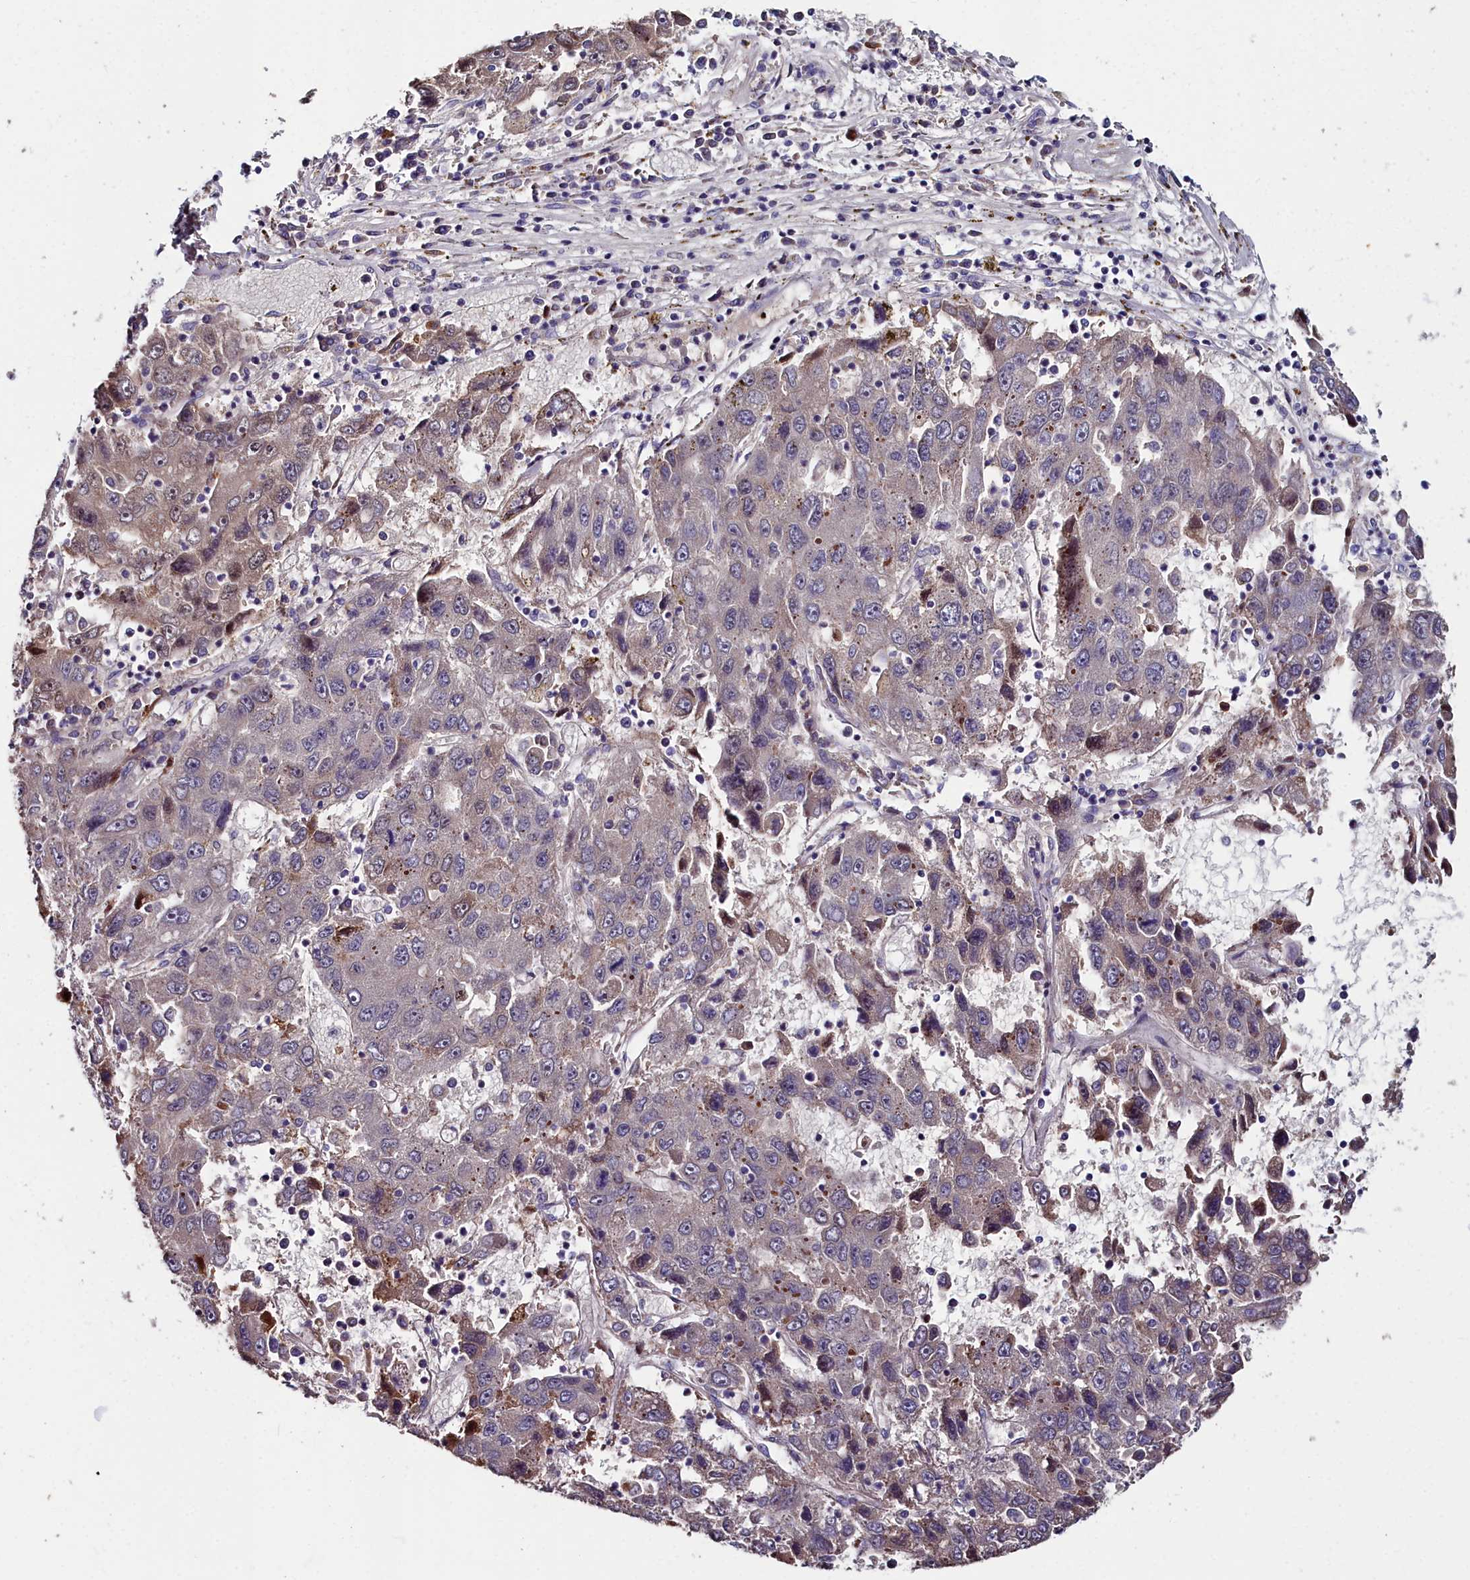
{"staining": {"intensity": "moderate", "quantity": "<25%", "location": "cytoplasmic/membranous,nuclear"}, "tissue": "liver cancer", "cell_type": "Tumor cells", "image_type": "cancer", "snomed": [{"axis": "morphology", "description": "Carcinoma, Hepatocellular, NOS"}, {"axis": "topography", "description": "Liver"}], "caption": "IHC of hepatocellular carcinoma (liver) reveals low levels of moderate cytoplasmic/membranous and nuclear staining in about <25% of tumor cells. Using DAB (3,3'-diaminobenzidine) (brown) and hematoxylin (blue) stains, captured at high magnification using brightfield microscopy.", "gene": "KCTD18", "patient": {"sex": "male", "age": 49}}